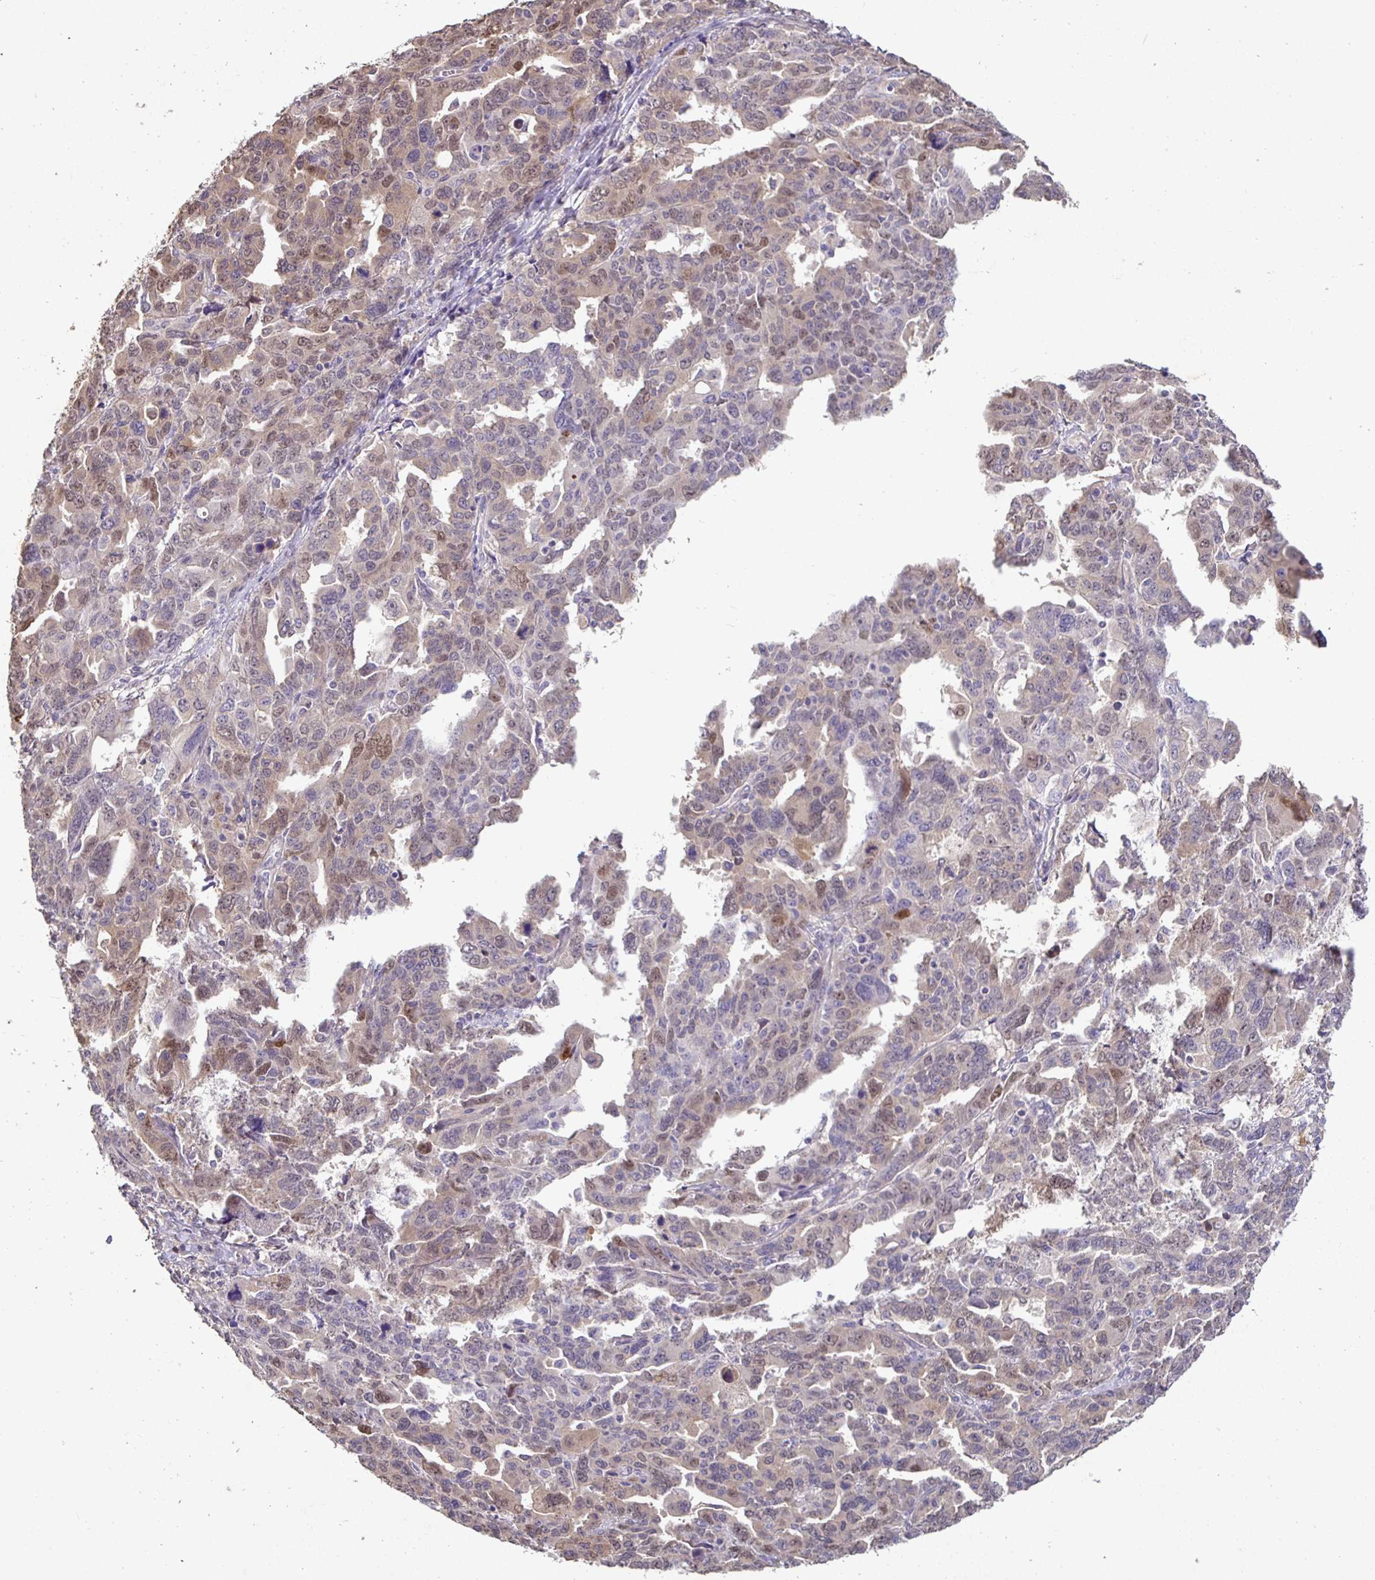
{"staining": {"intensity": "weak", "quantity": "<25%", "location": "nuclear"}, "tissue": "ovarian cancer", "cell_type": "Tumor cells", "image_type": "cancer", "snomed": [{"axis": "morphology", "description": "Adenocarcinoma, NOS"}, {"axis": "morphology", "description": "Carcinoma, endometroid"}, {"axis": "topography", "description": "Ovary"}], "caption": "The IHC histopathology image has no significant staining in tumor cells of adenocarcinoma (ovarian) tissue.", "gene": "SHISA4", "patient": {"sex": "female", "age": 72}}